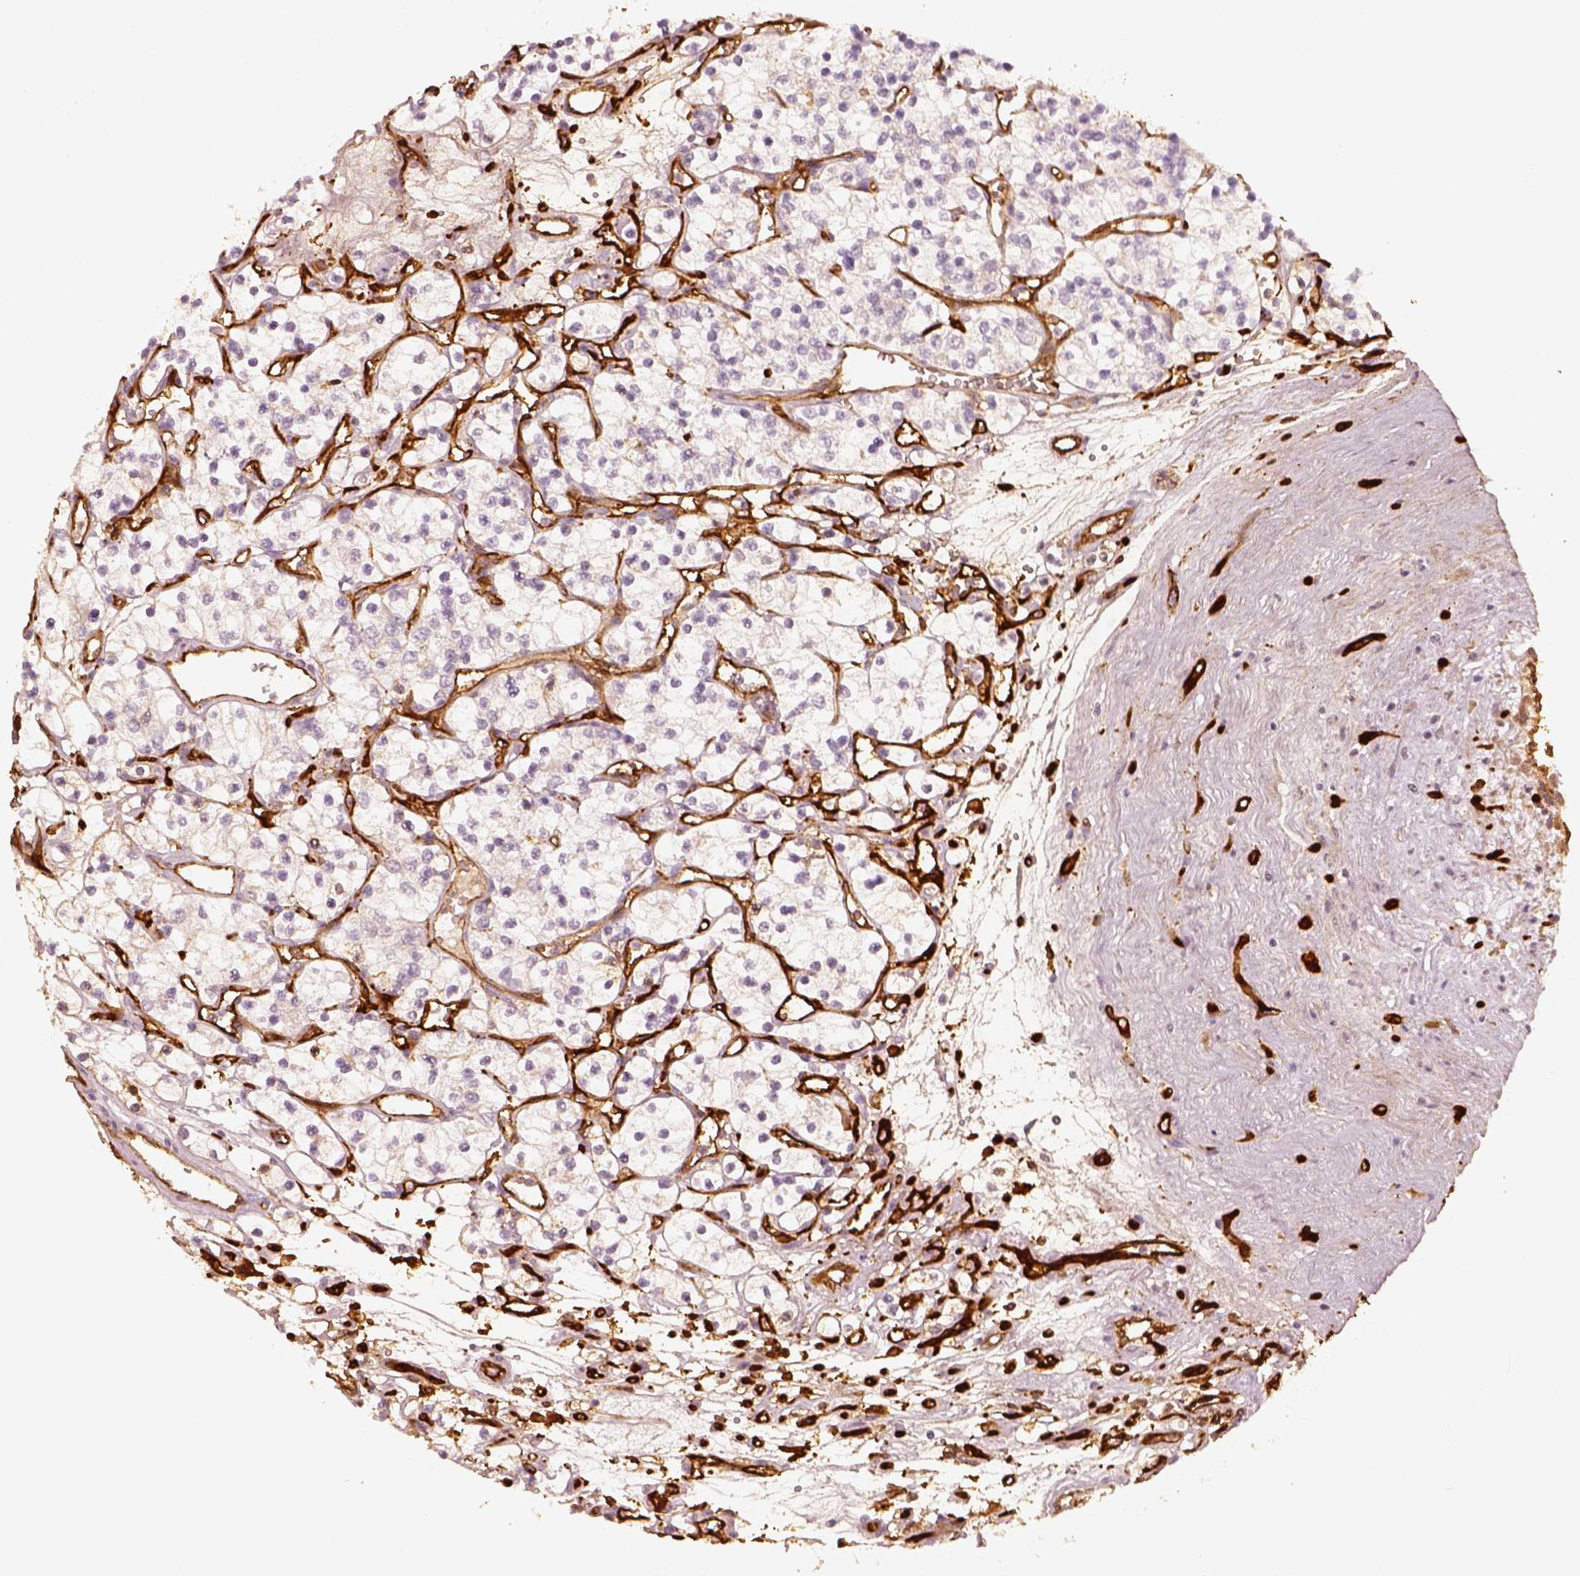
{"staining": {"intensity": "negative", "quantity": "none", "location": "none"}, "tissue": "renal cancer", "cell_type": "Tumor cells", "image_type": "cancer", "snomed": [{"axis": "morphology", "description": "Adenocarcinoma, NOS"}, {"axis": "topography", "description": "Kidney"}], "caption": "High power microscopy photomicrograph of an immunohistochemistry micrograph of renal cancer (adenocarcinoma), revealing no significant positivity in tumor cells.", "gene": "FSCN1", "patient": {"sex": "female", "age": 69}}